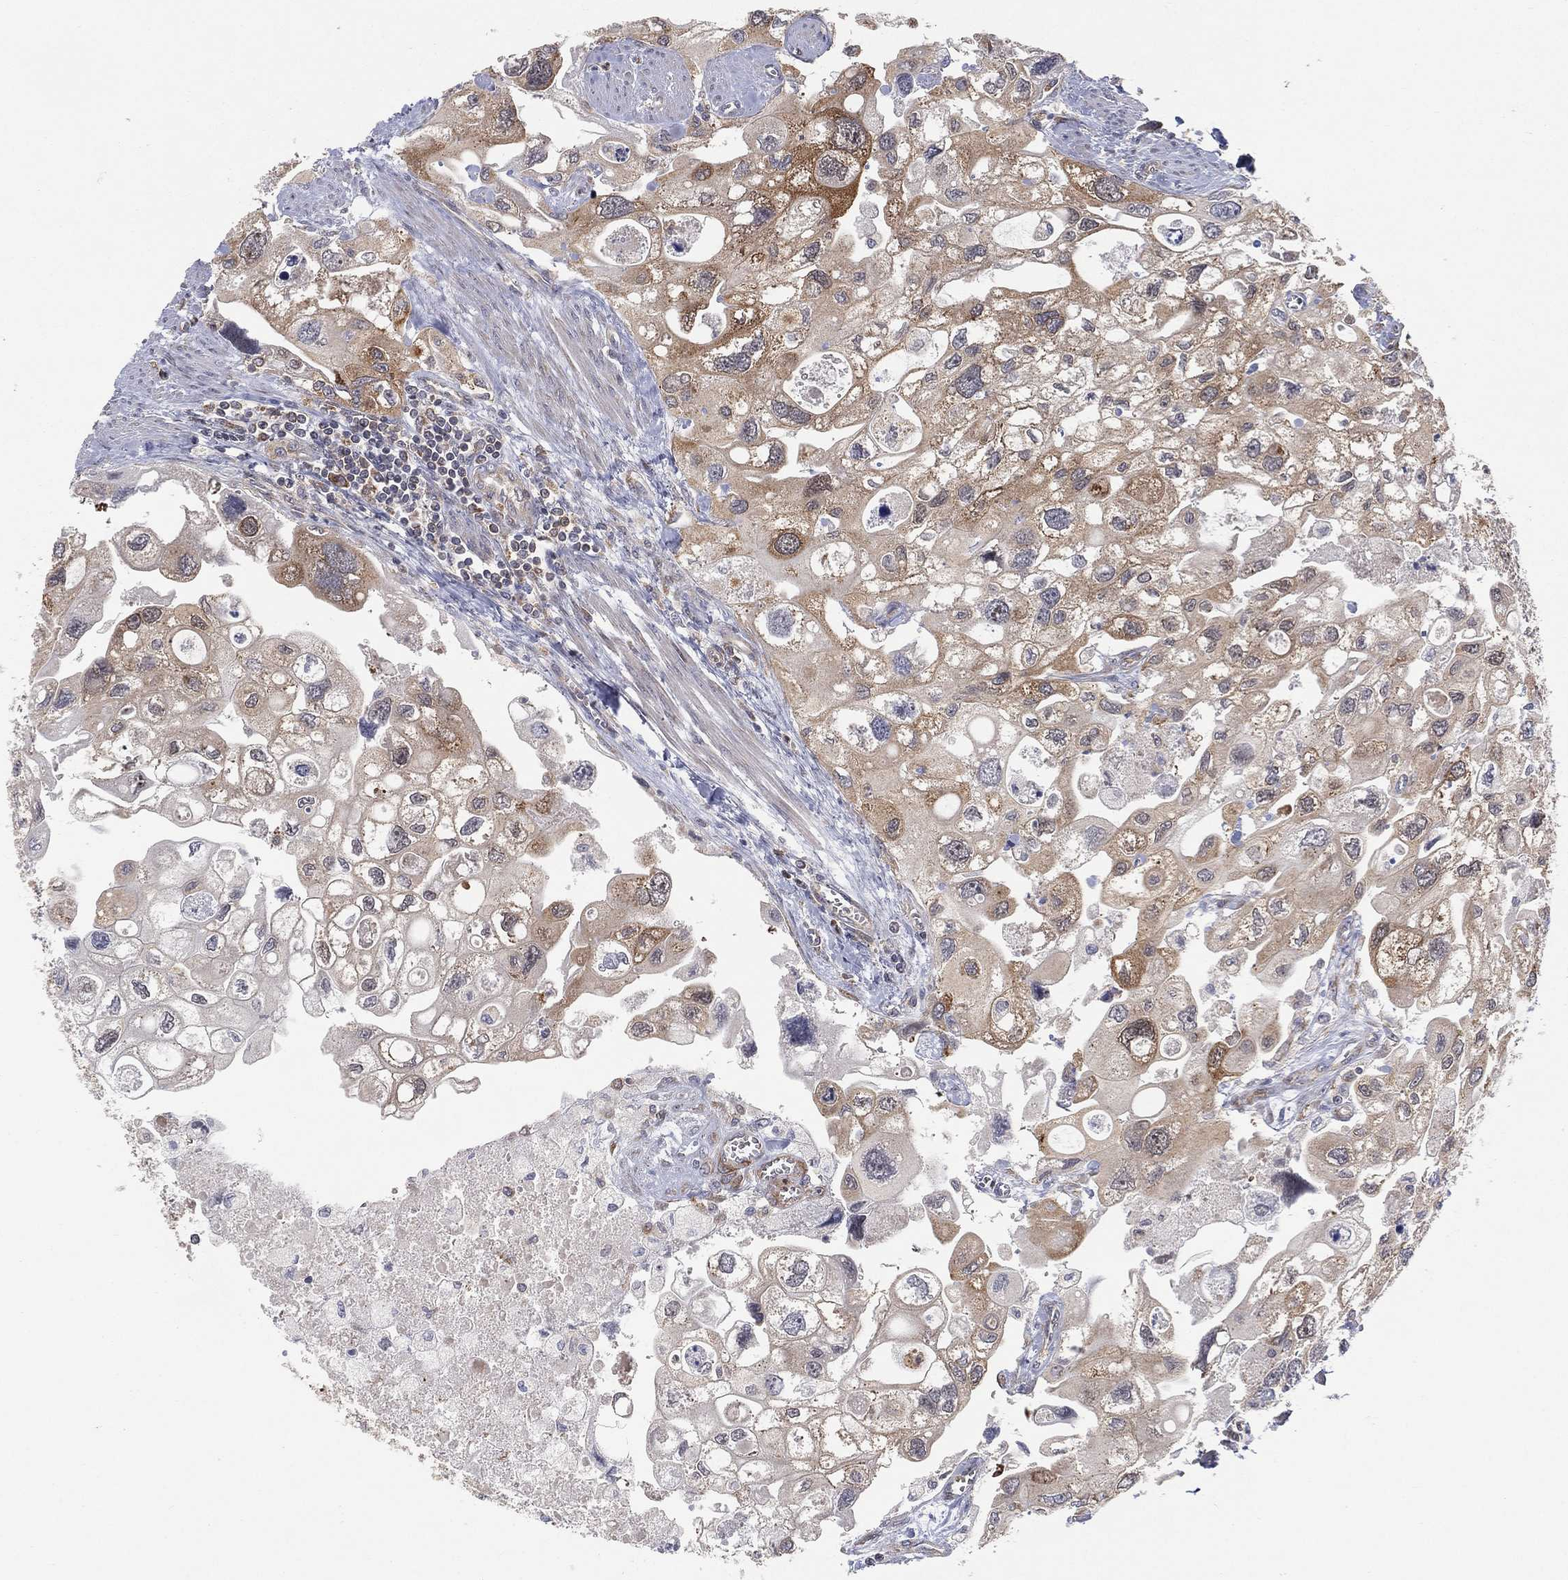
{"staining": {"intensity": "weak", "quantity": "25%-75%", "location": "cytoplasmic/membranous"}, "tissue": "urothelial cancer", "cell_type": "Tumor cells", "image_type": "cancer", "snomed": [{"axis": "morphology", "description": "Urothelial carcinoma, High grade"}, {"axis": "topography", "description": "Urinary bladder"}], "caption": "Protein expression analysis of human urothelial carcinoma (high-grade) reveals weak cytoplasmic/membranous staining in approximately 25%-75% of tumor cells.", "gene": "TMTC4", "patient": {"sex": "male", "age": 59}}